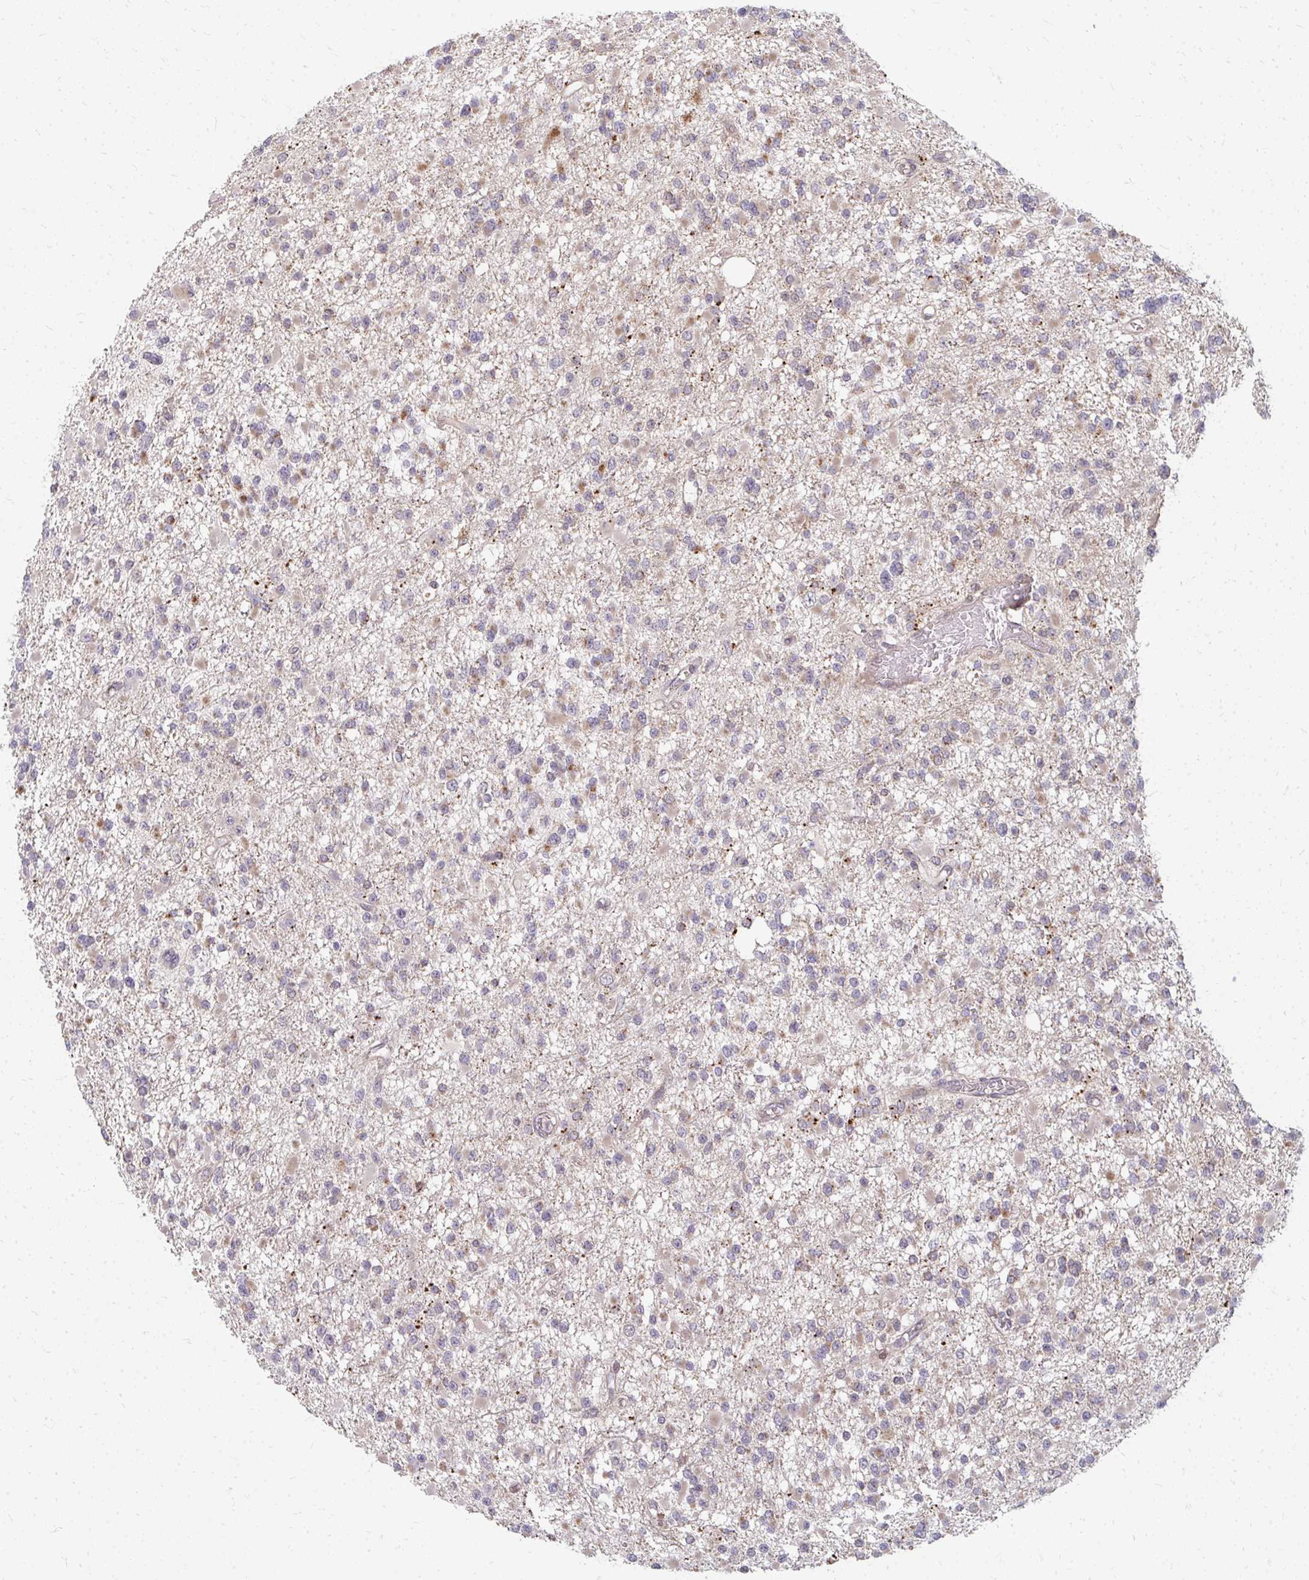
{"staining": {"intensity": "negative", "quantity": "none", "location": "none"}, "tissue": "glioma", "cell_type": "Tumor cells", "image_type": "cancer", "snomed": [{"axis": "morphology", "description": "Glioma, malignant, Low grade"}, {"axis": "topography", "description": "Brain"}], "caption": "Tumor cells are negative for brown protein staining in low-grade glioma (malignant).", "gene": "ZNF285", "patient": {"sex": "female", "age": 22}}